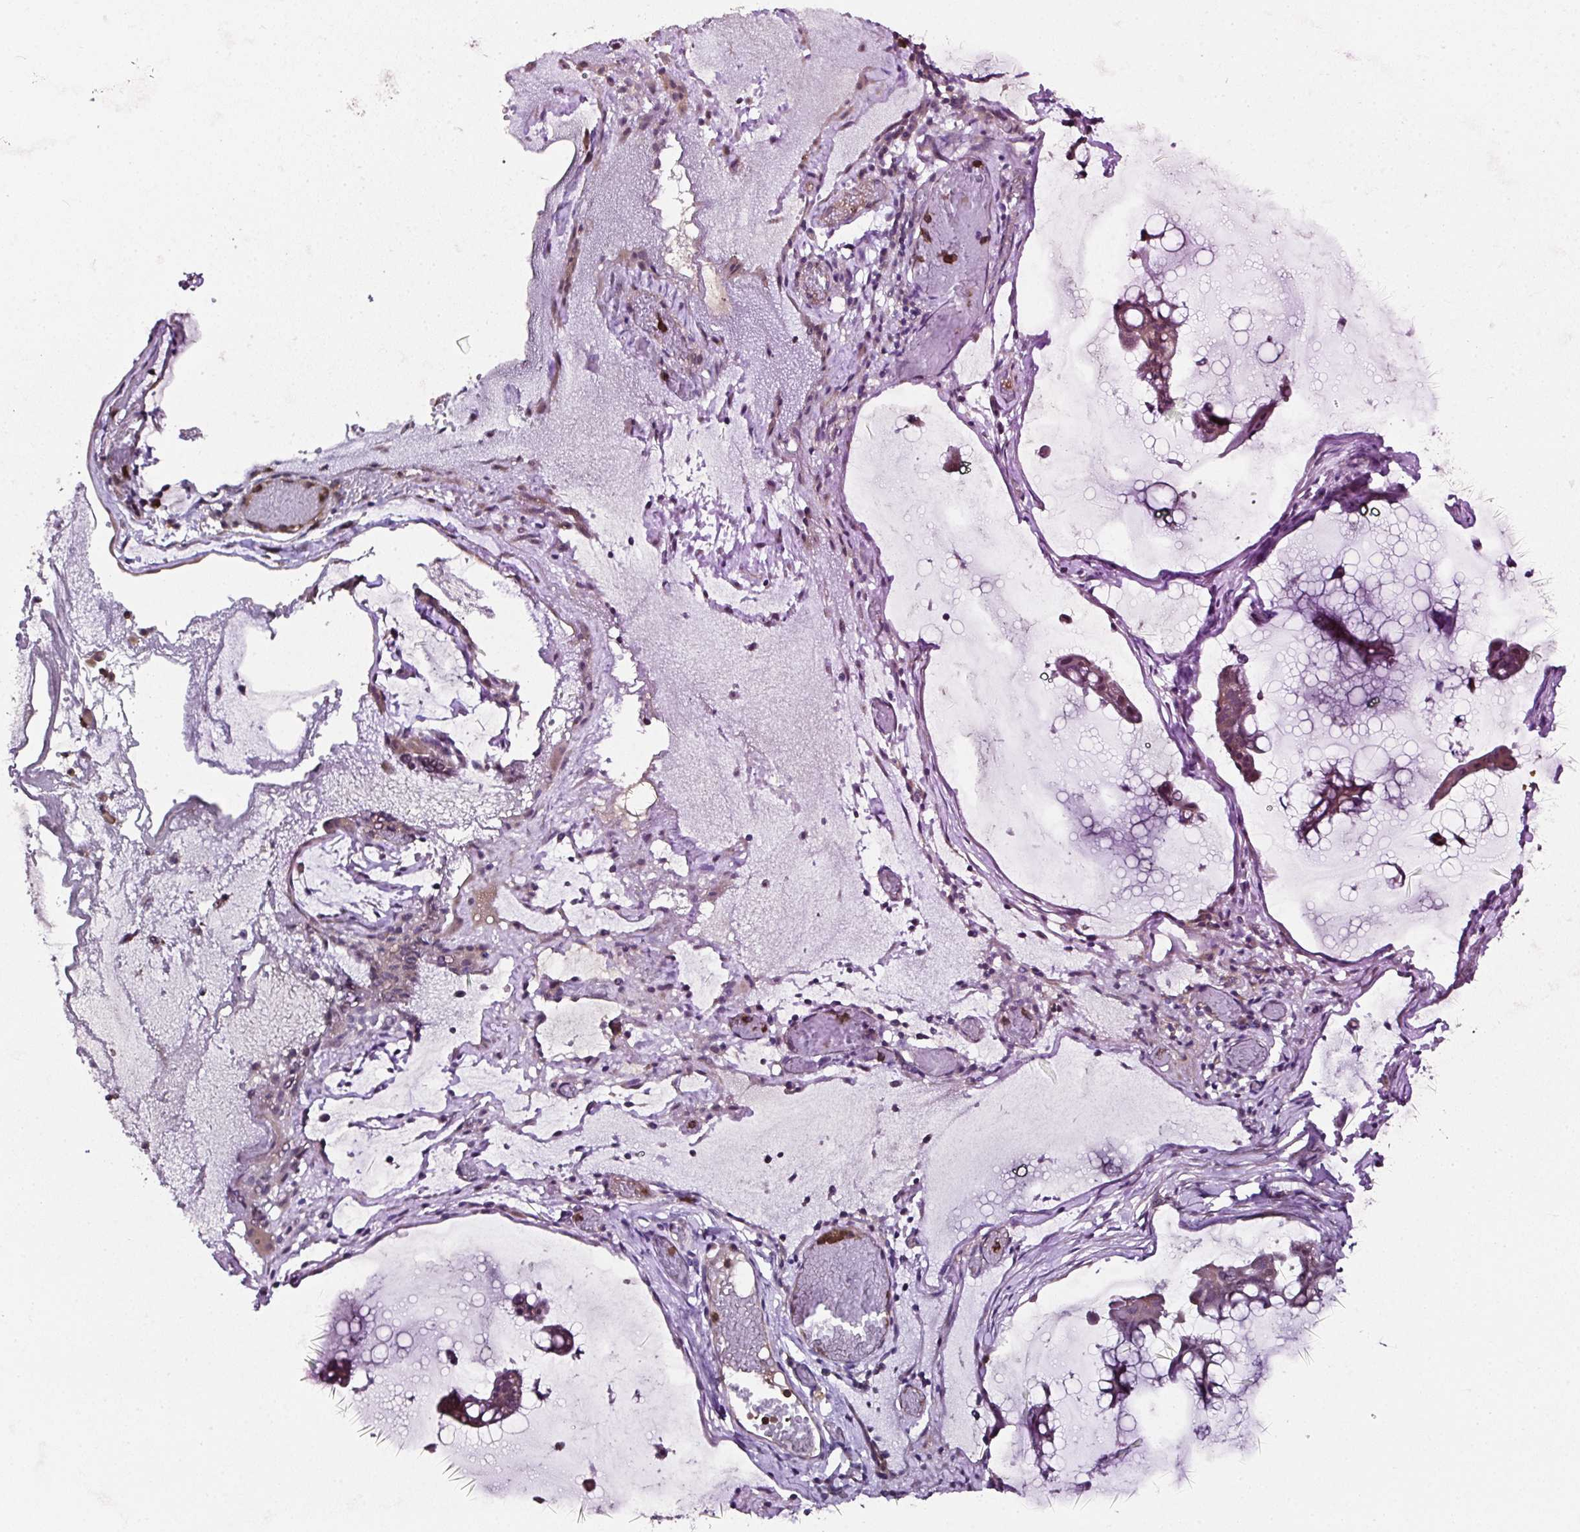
{"staining": {"intensity": "weak", "quantity": "25%-75%", "location": "cytoplasmic/membranous"}, "tissue": "ovarian cancer", "cell_type": "Tumor cells", "image_type": "cancer", "snomed": [{"axis": "morphology", "description": "Cystadenocarcinoma, mucinous, NOS"}, {"axis": "topography", "description": "Ovary"}], "caption": "IHC image of neoplastic tissue: human ovarian mucinous cystadenocarcinoma stained using immunohistochemistry demonstrates low levels of weak protein expression localized specifically in the cytoplasmic/membranous of tumor cells, appearing as a cytoplasmic/membranous brown color.", "gene": "A1CF", "patient": {"sex": "female", "age": 73}}